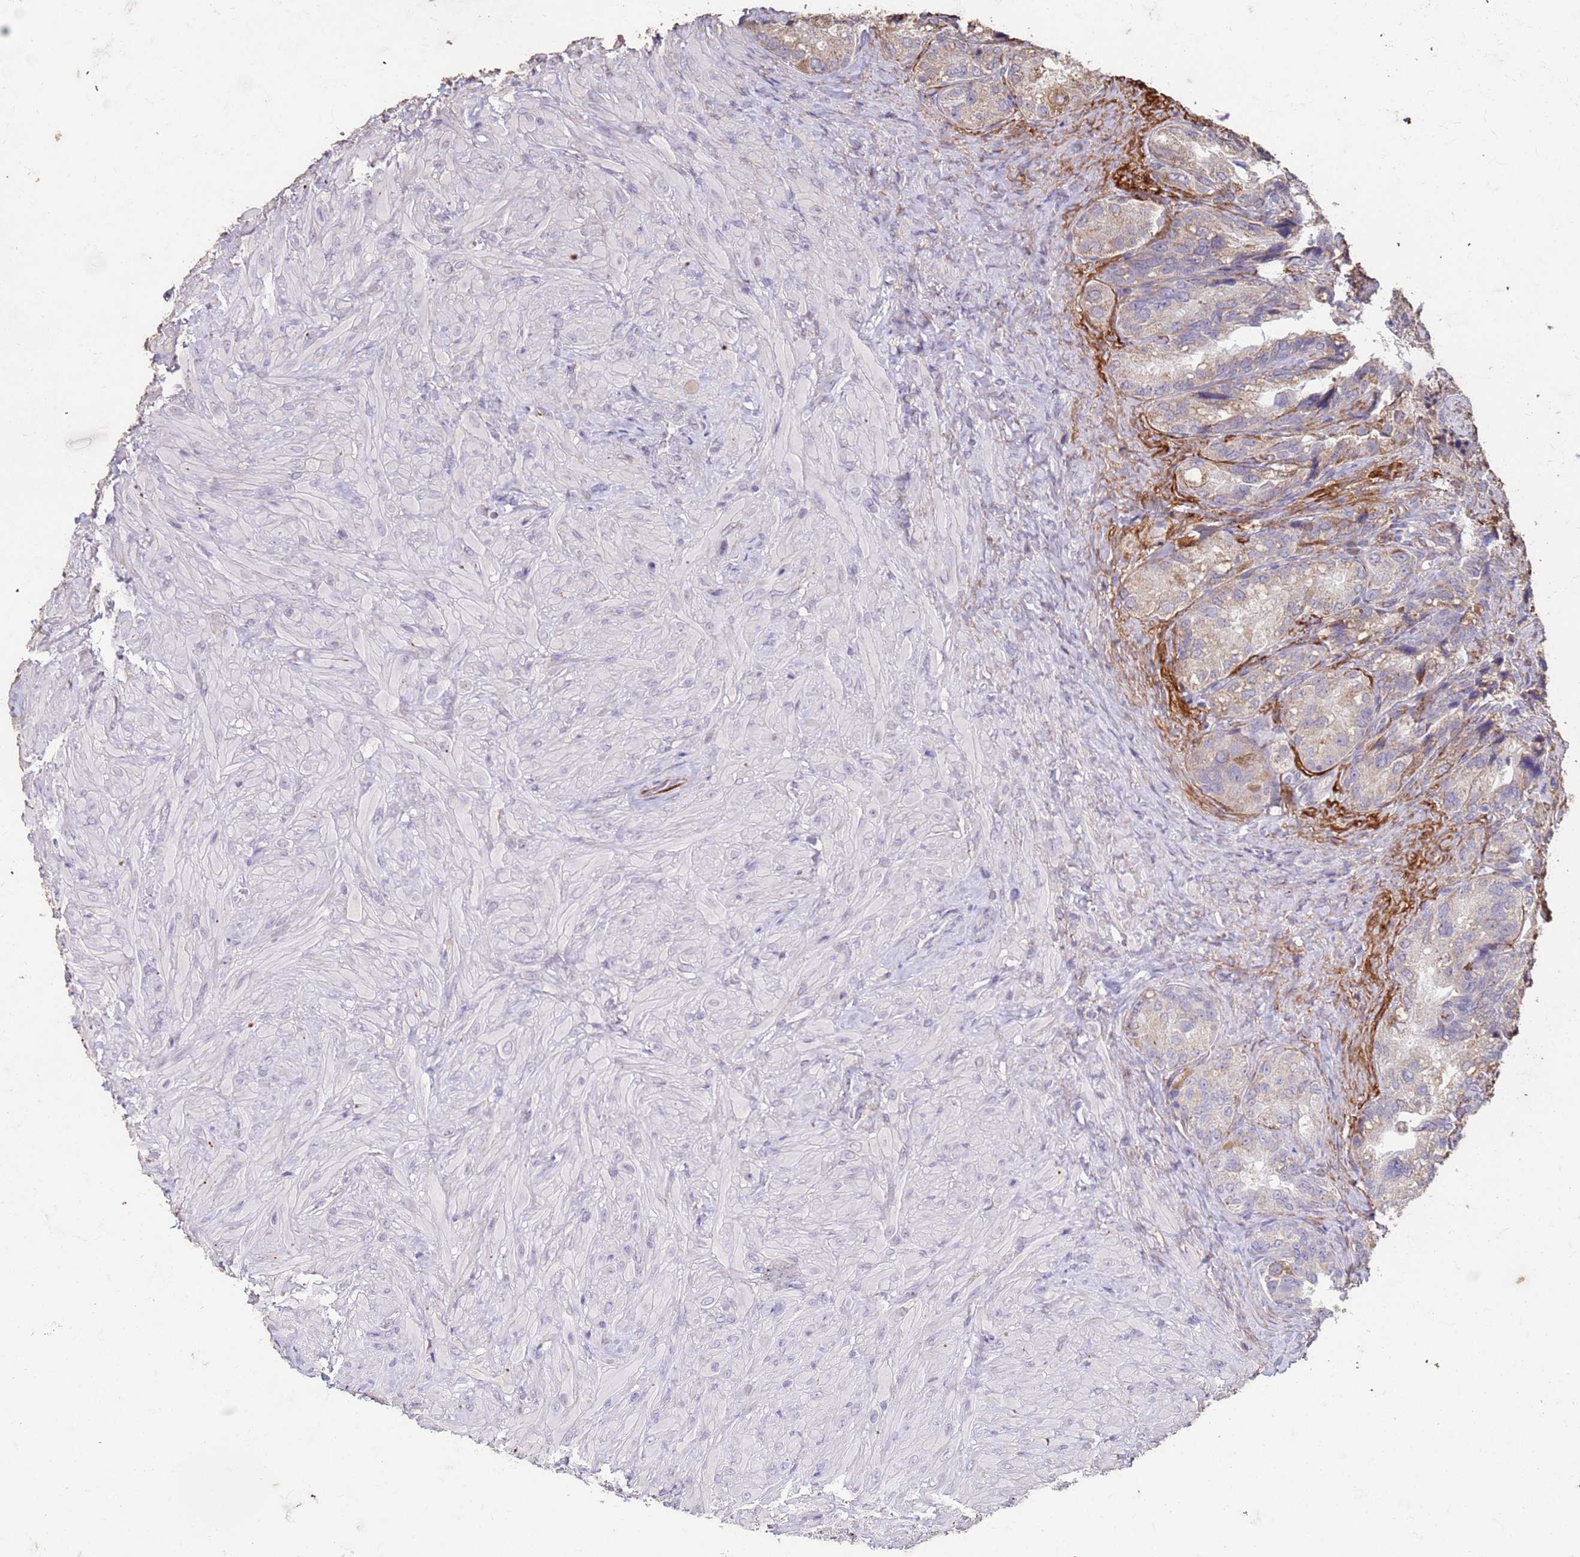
{"staining": {"intensity": "weak", "quantity": "<25%", "location": "cytoplasmic/membranous"}, "tissue": "seminal vesicle", "cell_type": "Glandular cells", "image_type": "normal", "snomed": [{"axis": "morphology", "description": "Normal tissue, NOS"}, {"axis": "topography", "description": "Seminal veicle"}, {"axis": "topography", "description": "Peripheral nerve tissue"}], "caption": "IHC micrograph of benign seminal vesicle: seminal vesicle stained with DAB (3,3'-diaminobenzidine) demonstrates no significant protein expression in glandular cells. (DAB (3,3'-diaminobenzidine) IHC visualized using brightfield microscopy, high magnification).", "gene": "SLC25A15", "patient": {"sex": "male", "age": 67}}